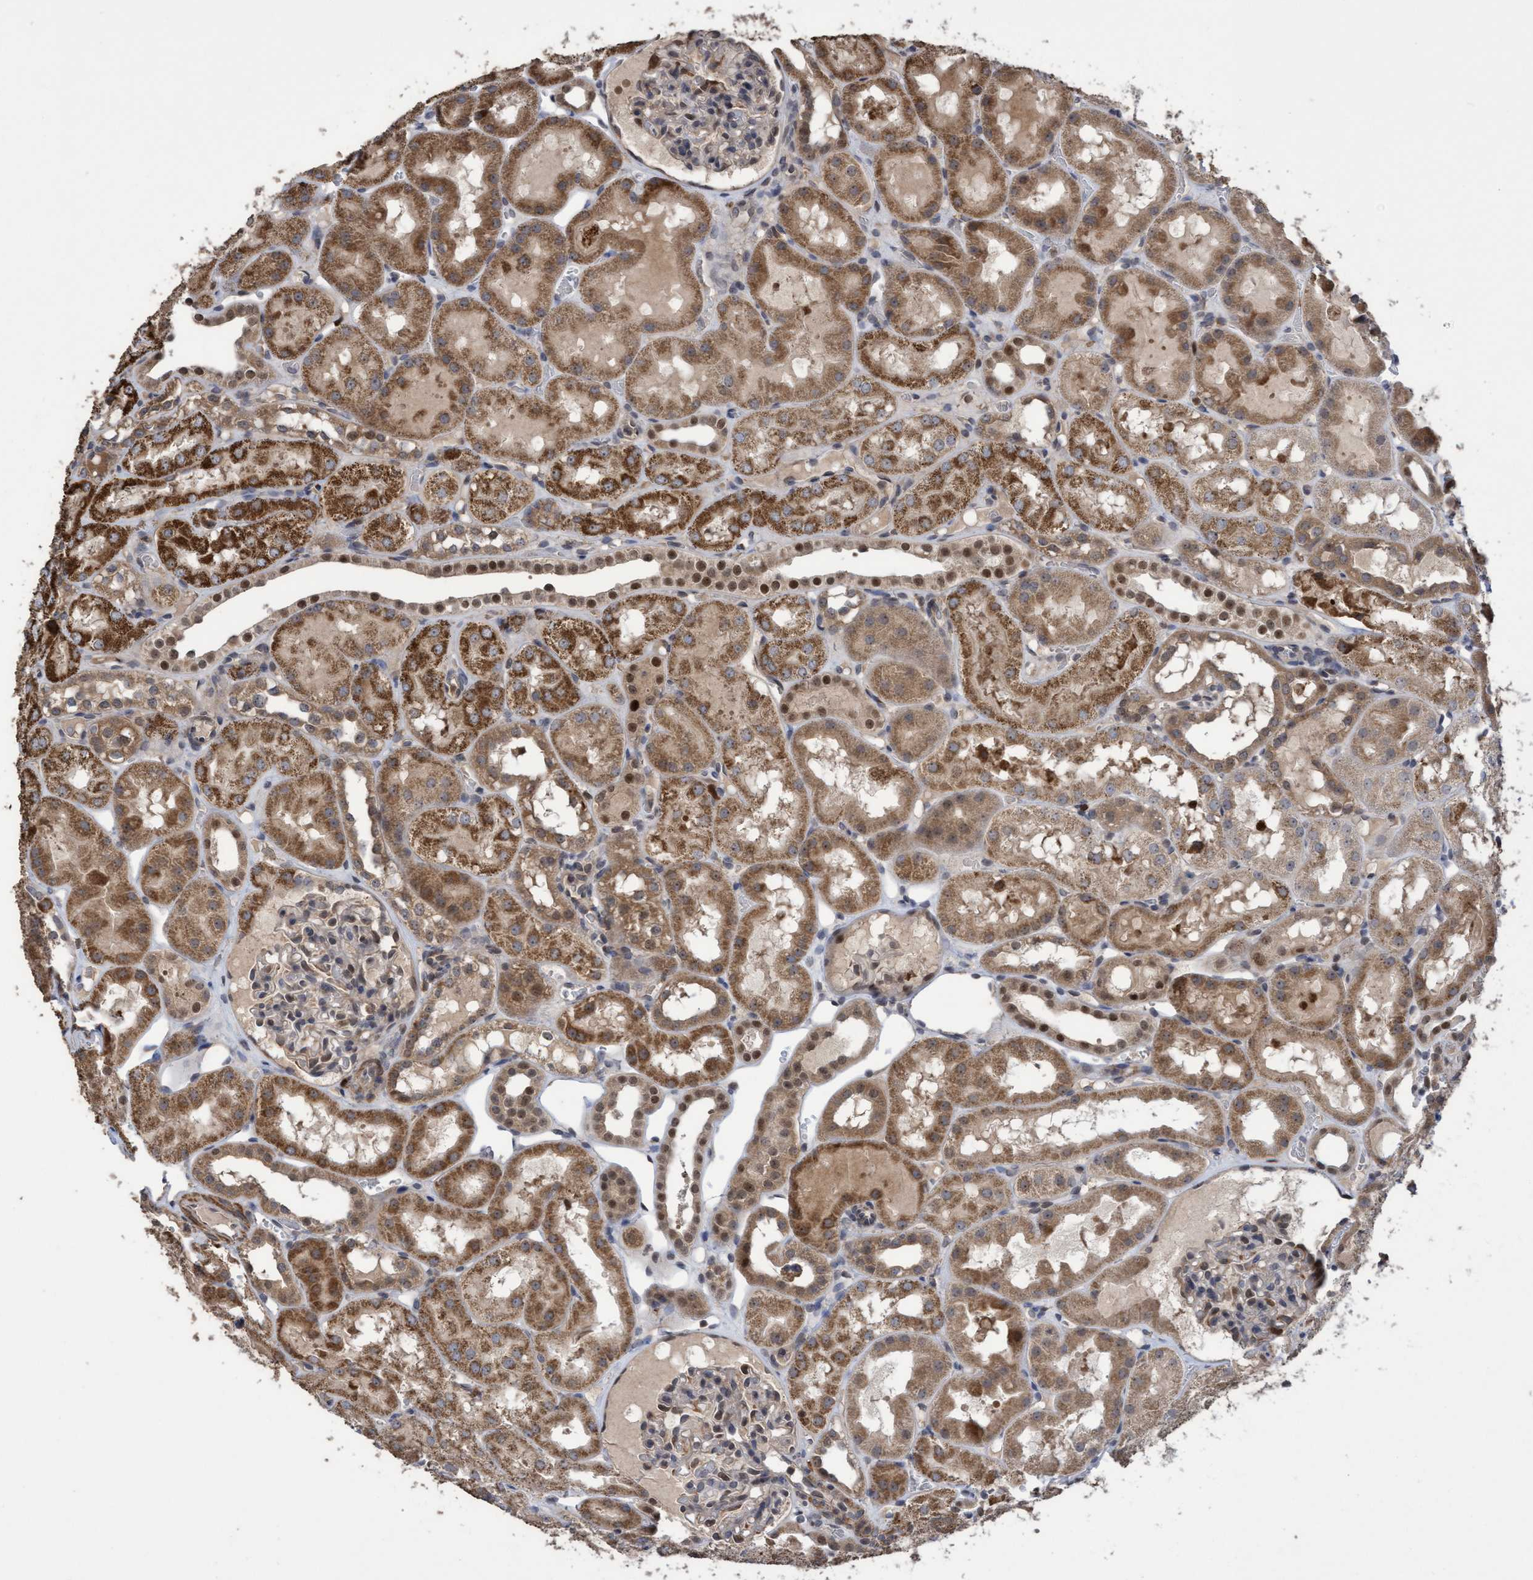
{"staining": {"intensity": "weak", "quantity": "<25%", "location": "nuclear"}, "tissue": "kidney", "cell_type": "Cells in glomeruli", "image_type": "normal", "snomed": [{"axis": "morphology", "description": "Normal tissue, NOS"}, {"axis": "topography", "description": "Kidney"}, {"axis": "topography", "description": "Urinary bladder"}], "caption": "The image exhibits no staining of cells in glomeruli in normal kidney. (DAB immunohistochemistry (IHC), high magnification).", "gene": "SLBP", "patient": {"sex": "male", "age": 16}}